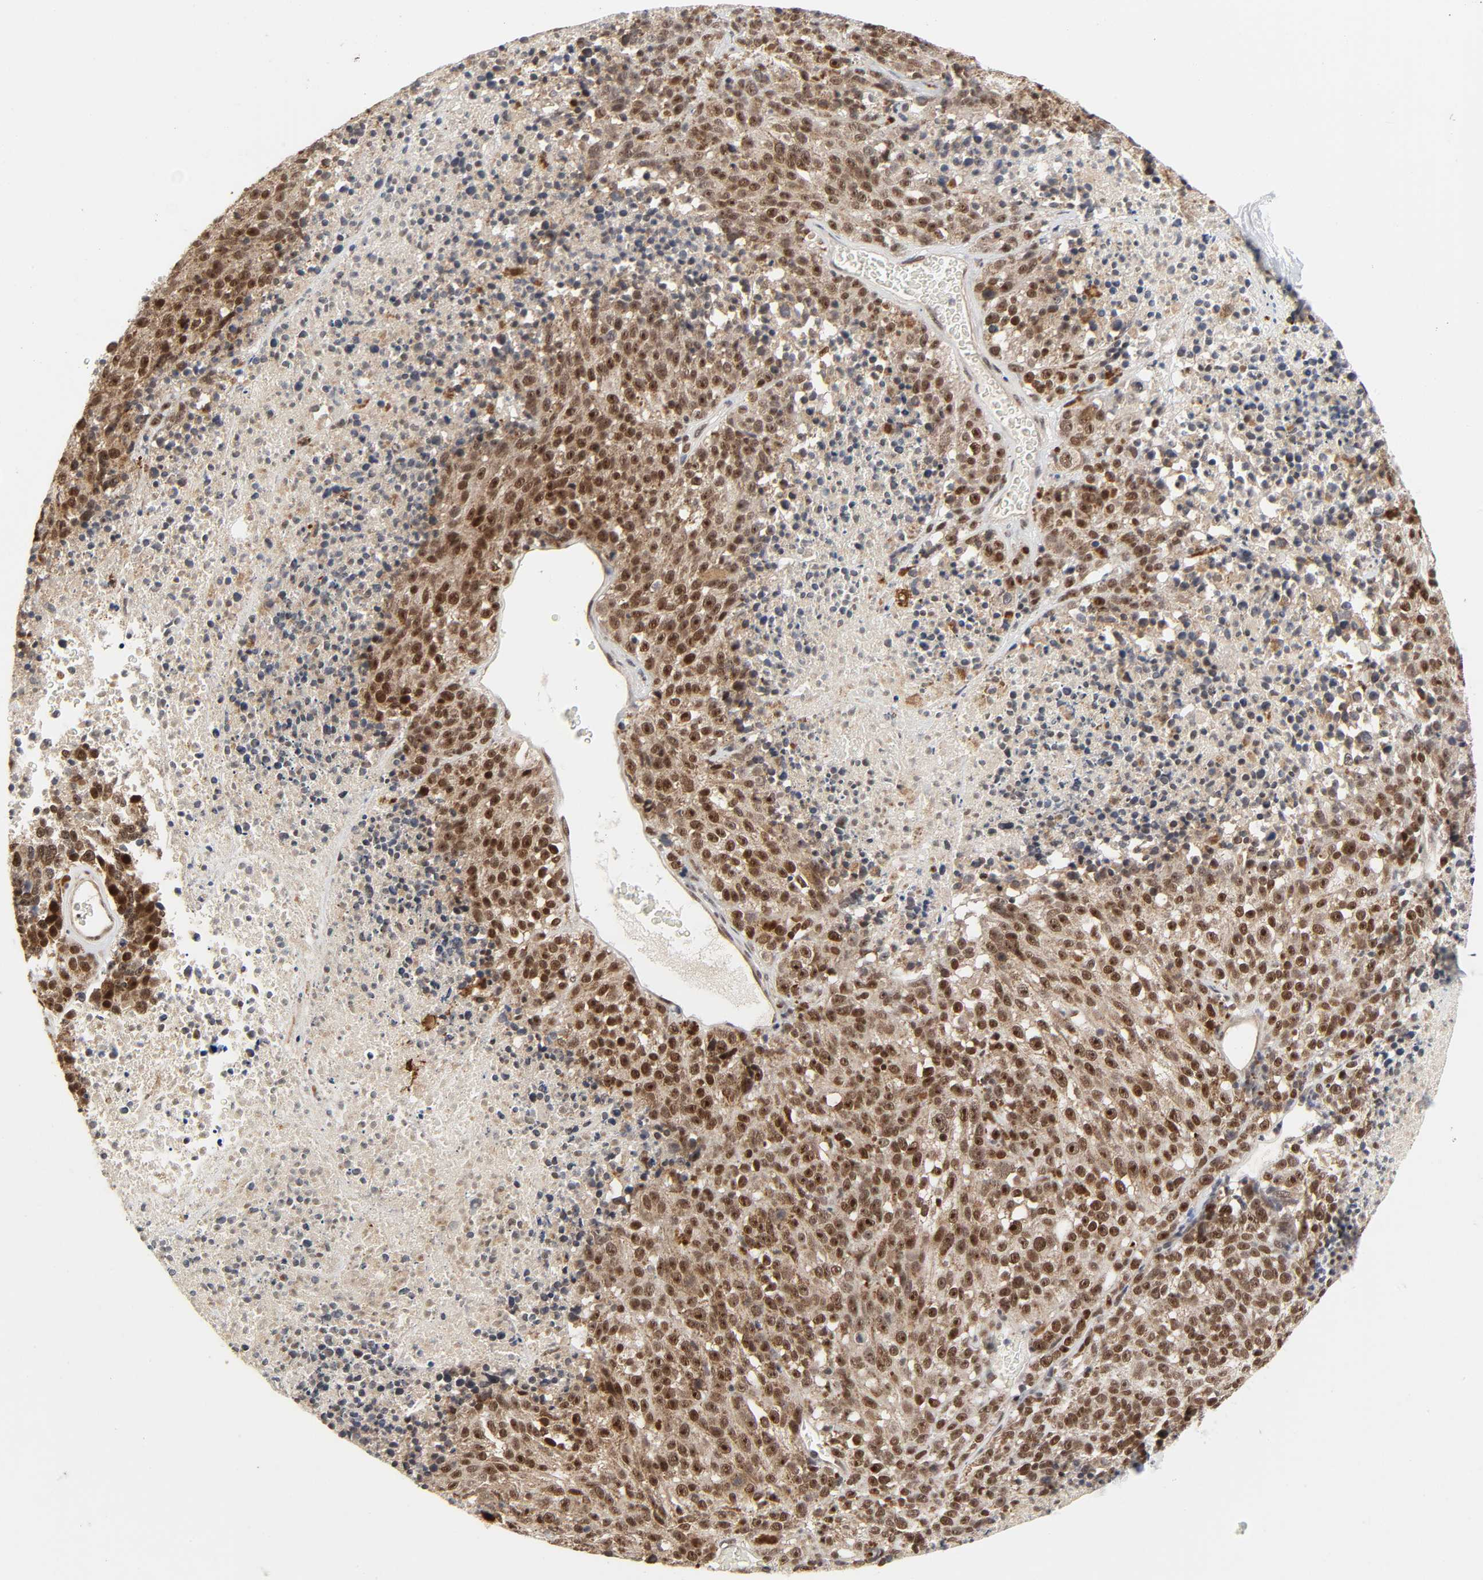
{"staining": {"intensity": "strong", "quantity": ">75%", "location": "cytoplasmic/membranous,nuclear"}, "tissue": "melanoma", "cell_type": "Tumor cells", "image_type": "cancer", "snomed": [{"axis": "morphology", "description": "Malignant melanoma, Metastatic site"}, {"axis": "topography", "description": "Cerebral cortex"}], "caption": "Tumor cells exhibit strong cytoplasmic/membranous and nuclear expression in approximately >75% of cells in melanoma.", "gene": "ZKSCAN8", "patient": {"sex": "female", "age": 52}}